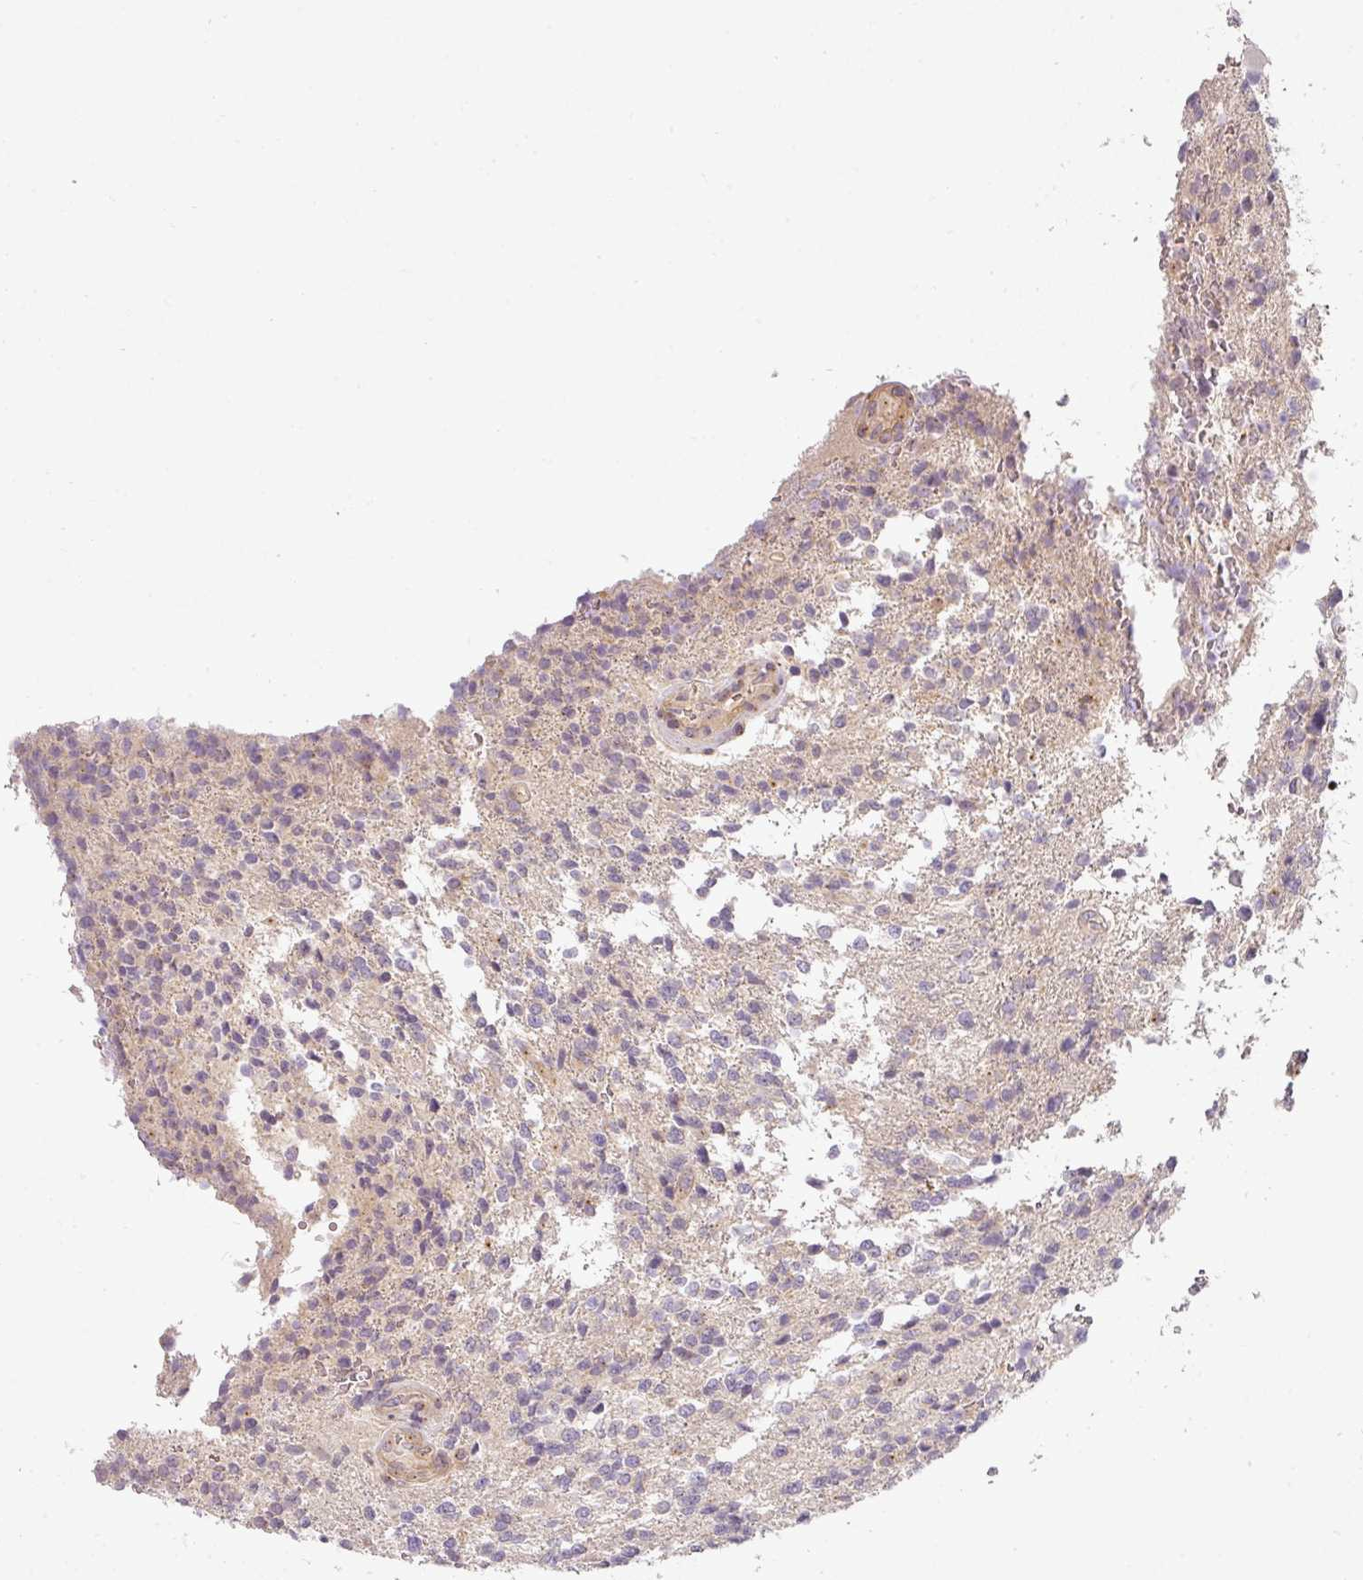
{"staining": {"intensity": "negative", "quantity": "none", "location": "none"}, "tissue": "glioma", "cell_type": "Tumor cells", "image_type": "cancer", "snomed": [{"axis": "morphology", "description": "Glioma, malignant, High grade"}, {"axis": "topography", "description": "Brain"}], "caption": "This is an IHC histopathology image of malignant glioma (high-grade). There is no expression in tumor cells.", "gene": "NIN", "patient": {"sex": "male", "age": 56}}